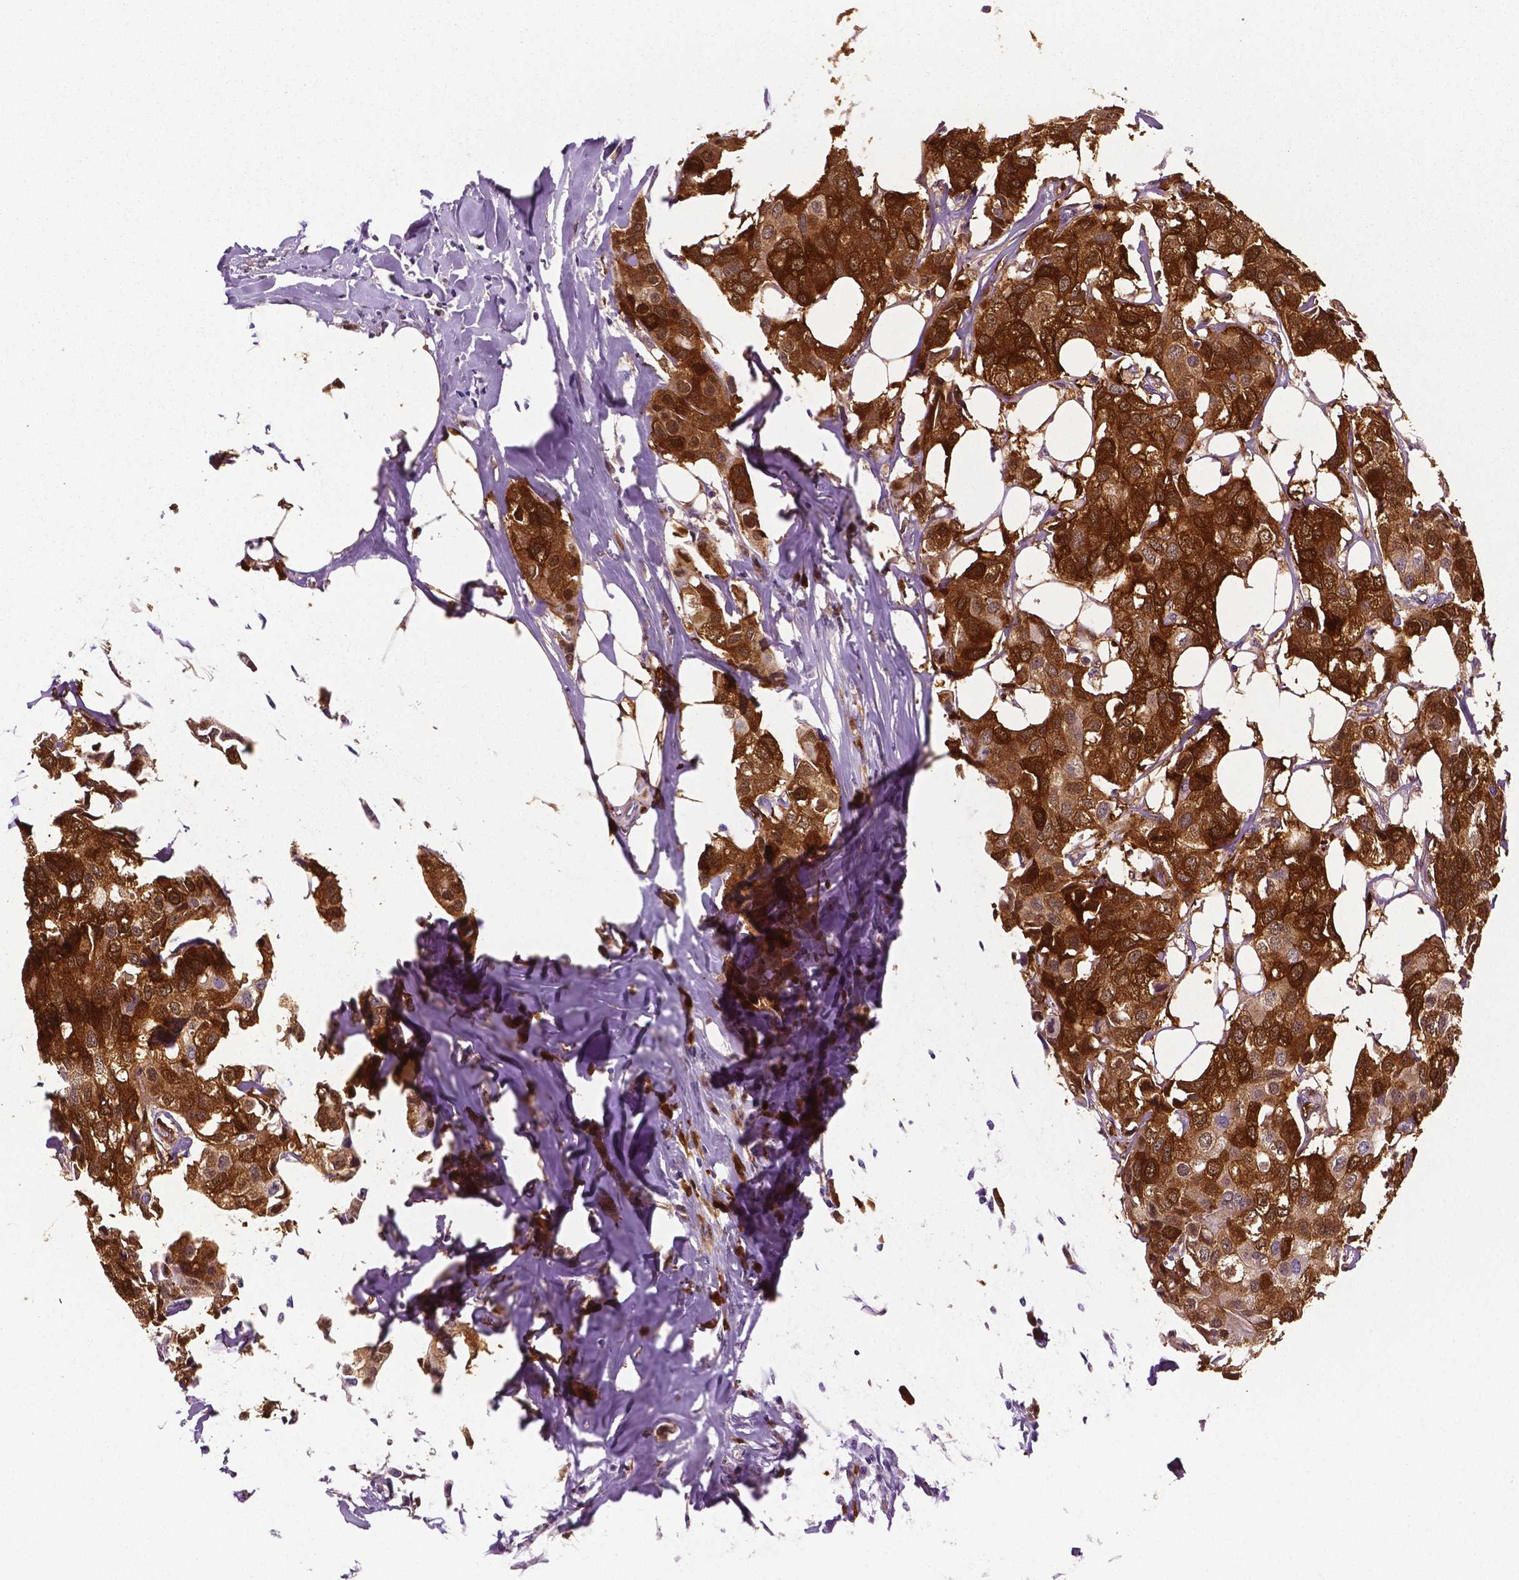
{"staining": {"intensity": "strong", "quantity": ">75%", "location": "cytoplasmic/membranous"}, "tissue": "breast cancer", "cell_type": "Tumor cells", "image_type": "cancer", "snomed": [{"axis": "morphology", "description": "Duct carcinoma"}, {"axis": "topography", "description": "Breast"}], "caption": "Breast cancer (intraductal carcinoma) stained with a brown dye displays strong cytoplasmic/membranous positive positivity in about >75% of tumor cells.", "gene": "PHGDH", "patient": {"sex": "female", "age": 80}}